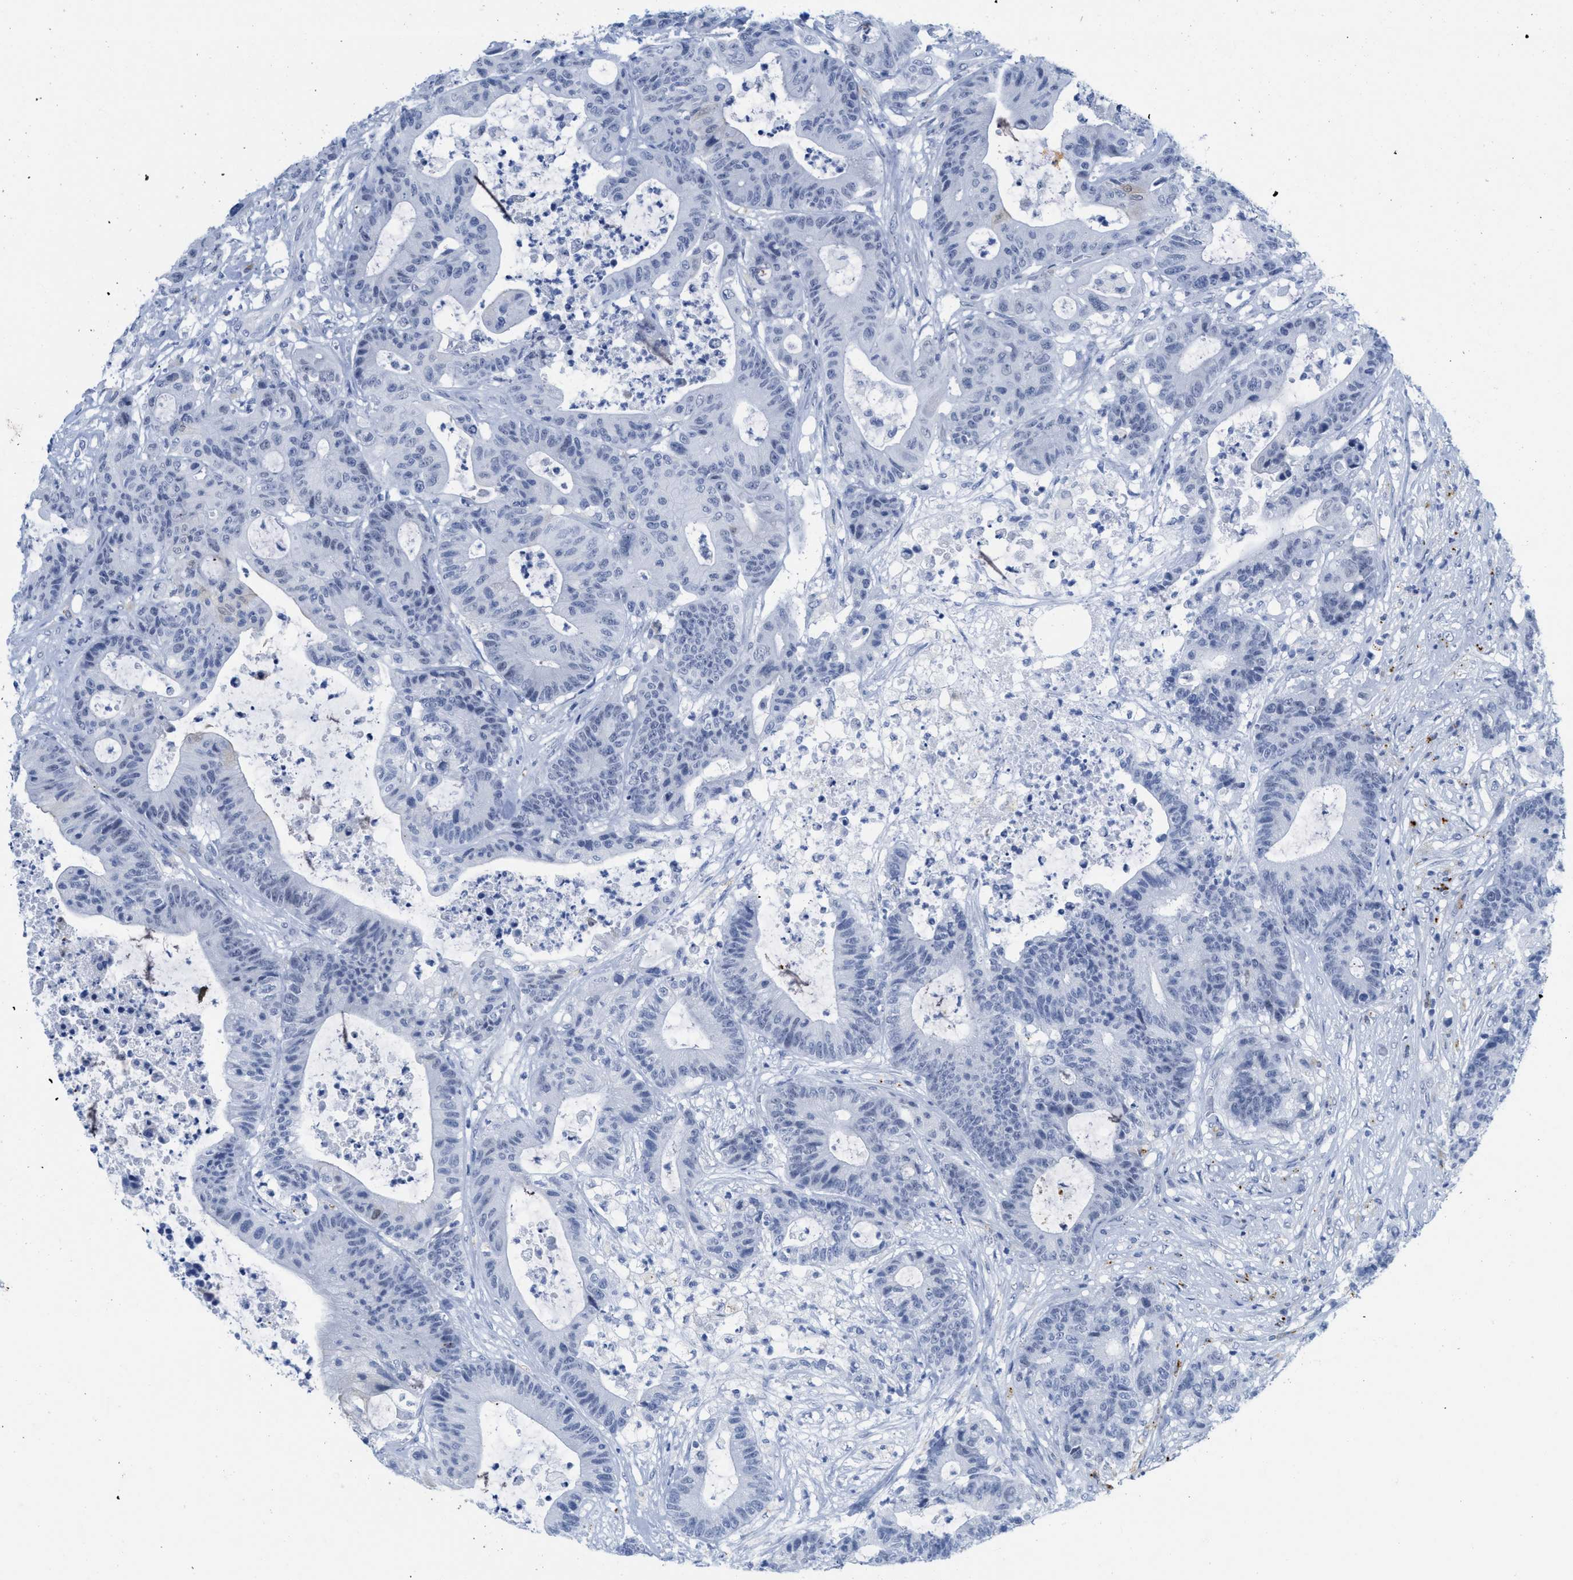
{"staining": {"intensity": "negative", "quantity": "none", "location": "none"}, "tissue": "colorectal cancer", "cell_type": "Tumor cells", "image_type": "cancer", "snomed": [{"axis": "morphology", "description": "Adenocarcinoma, NOS"}, {"axis": "topography", "description": "Colon"}], "caption": "Immunohistochemical staining of human colorectal cancer shows no significant expression in tumor cells.", "gene": "WDR4", "patient": {"sex": "female", "age": 84}}